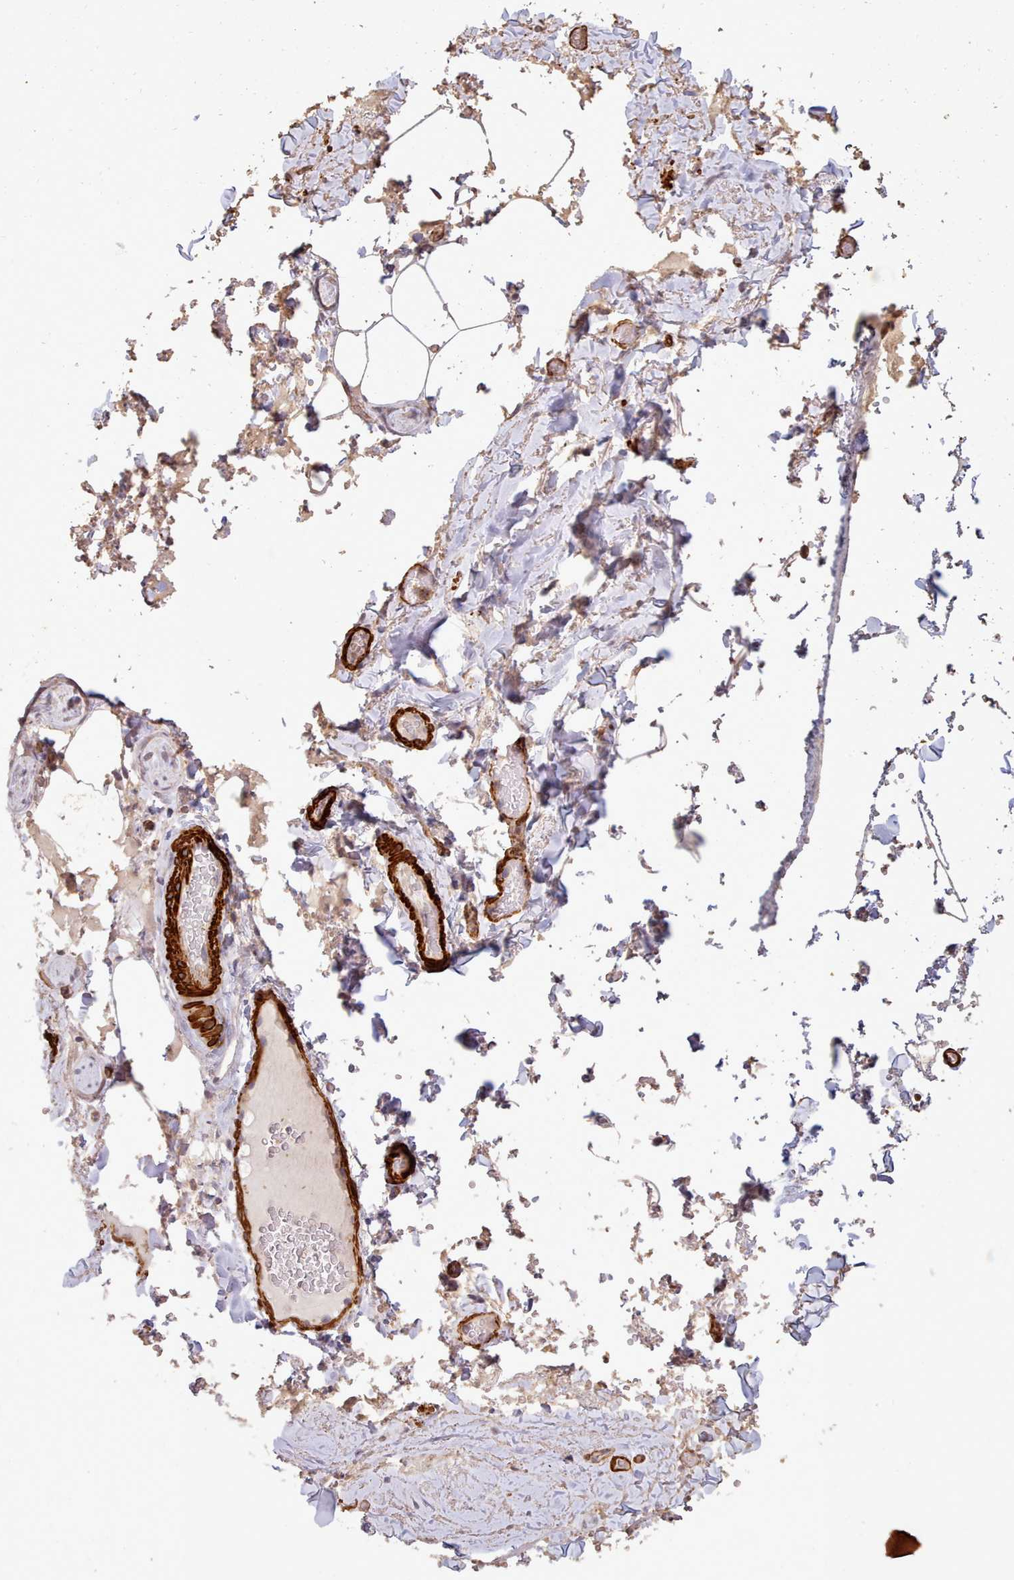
{"staining": {"intensity": "negative", "quantity": "none", "location": "none"}, "tissue": "adipose tissue", "cell_type": "Adipocytes", "image_type": "normal", "snomed": [{"axis": "morphology", "description": "Normal tissue, NOS"}, {"axis": "topography", "description": "Rectum"}, {"axis": "topography", "description": "Peripheral nerve tissue"}], "caption": "Image shows no significant protein staining in adipocytes of normal adipose tissue. The staining is performed using DAB brown chromogen with nuclei counter-stained in using hematoxylin.", "gene": "NLRC4", "patient": {"sex": "female", "age": 69}}